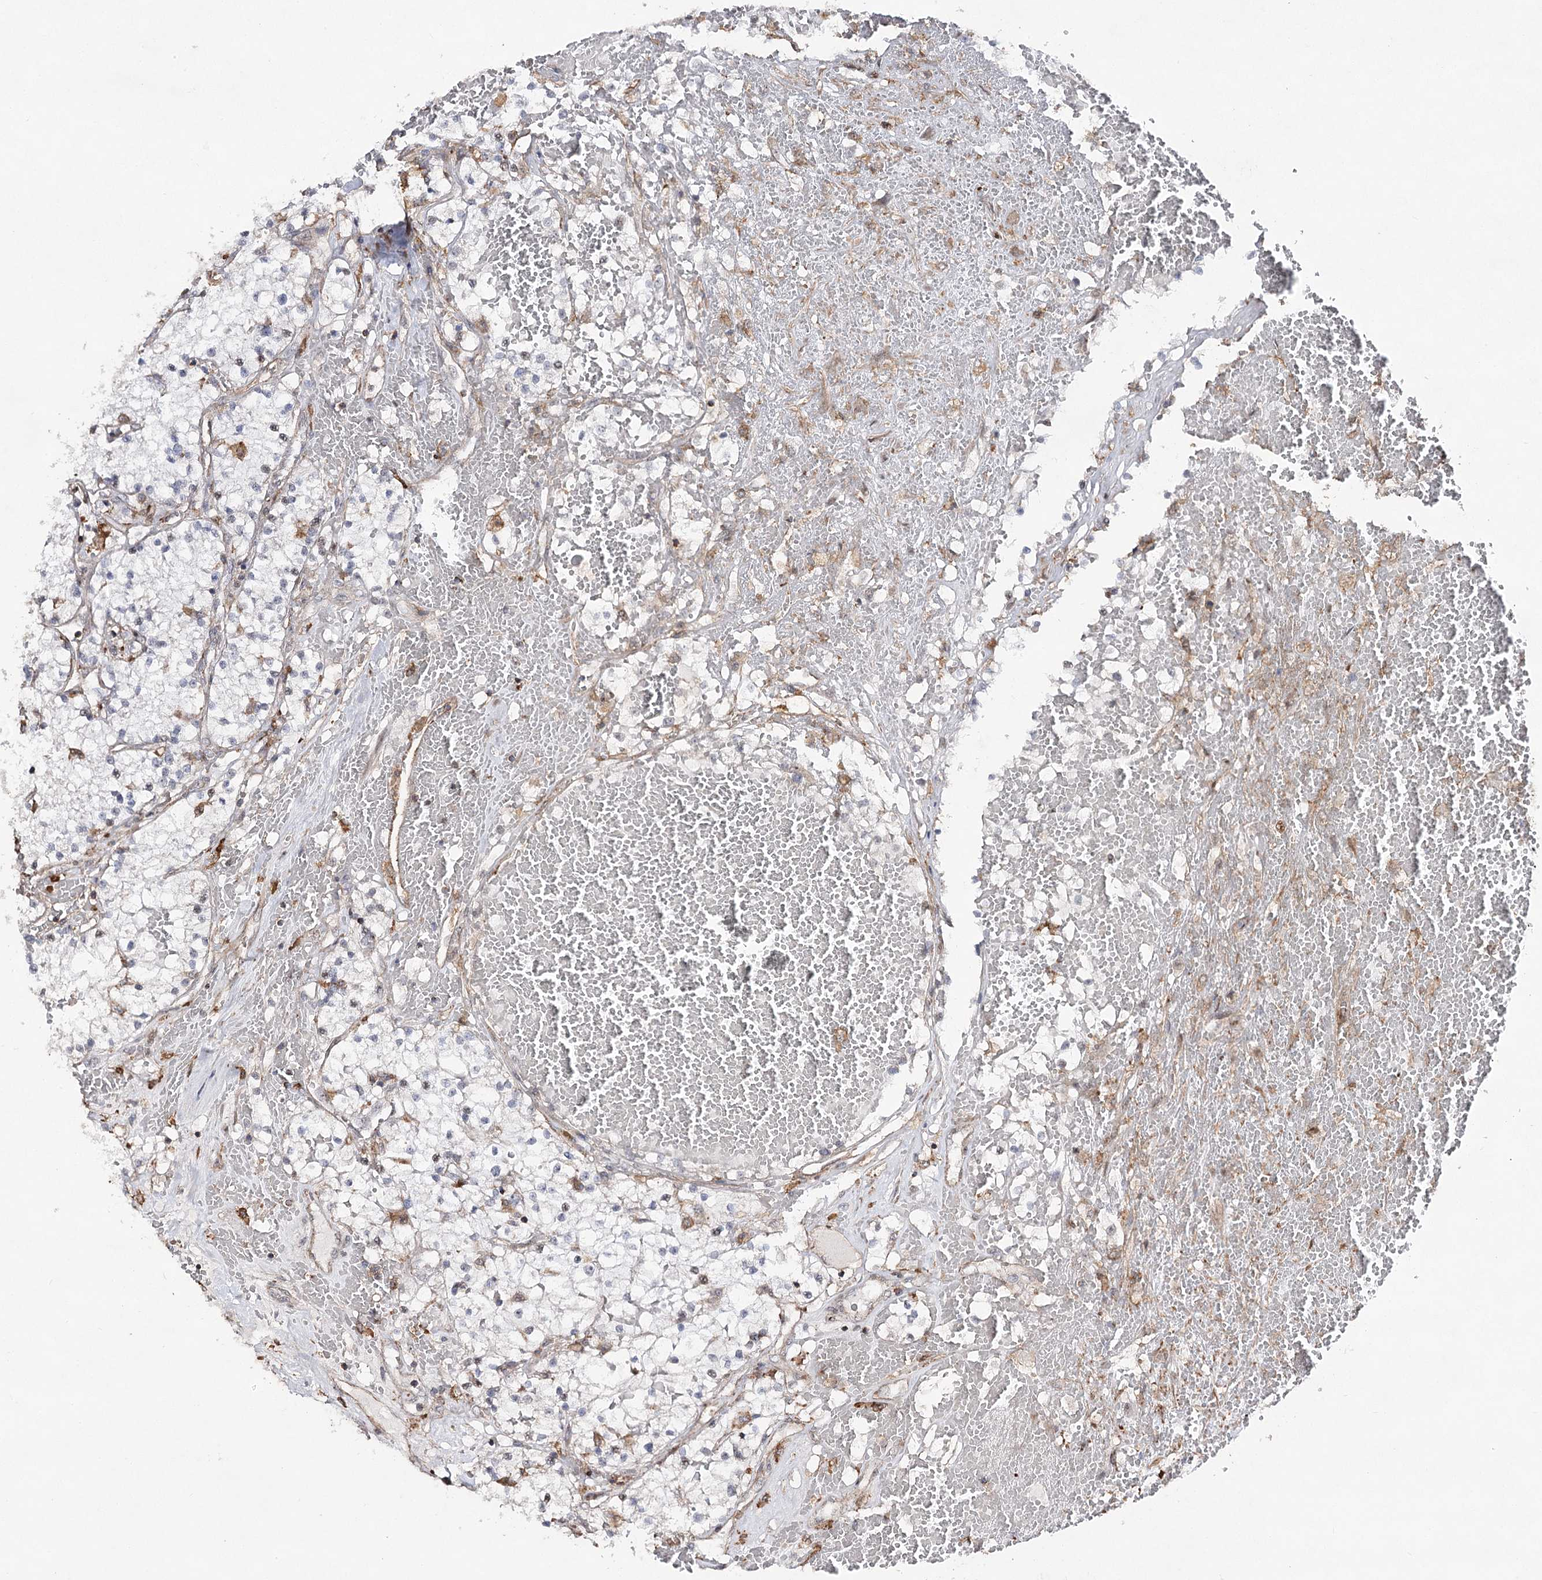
{"staining": {"intensity": "negative", "quantity": "none", "location": "none"}, "tissue": "renal cancer", "cell_type": "Tumor cells", "image_type": "cancer", "snomed": [{"axis": "morphology", "description": "Normal tissue, NOS"}, {"axis": "morphology", "description": "Adenocarcinoma, NOS"}, {"axis": "topography", "description": "Kidney"}], "caption": "Immunohistochemistry image of neoplastic tissue: human adenocarcinoma (renal) stained with DAB (3,3'-diaminobenzidine) demonstrates no significant protein staining in tumor cells.", "gene": "OBSL1", "patient": {"sex": "male", "age": 68}}